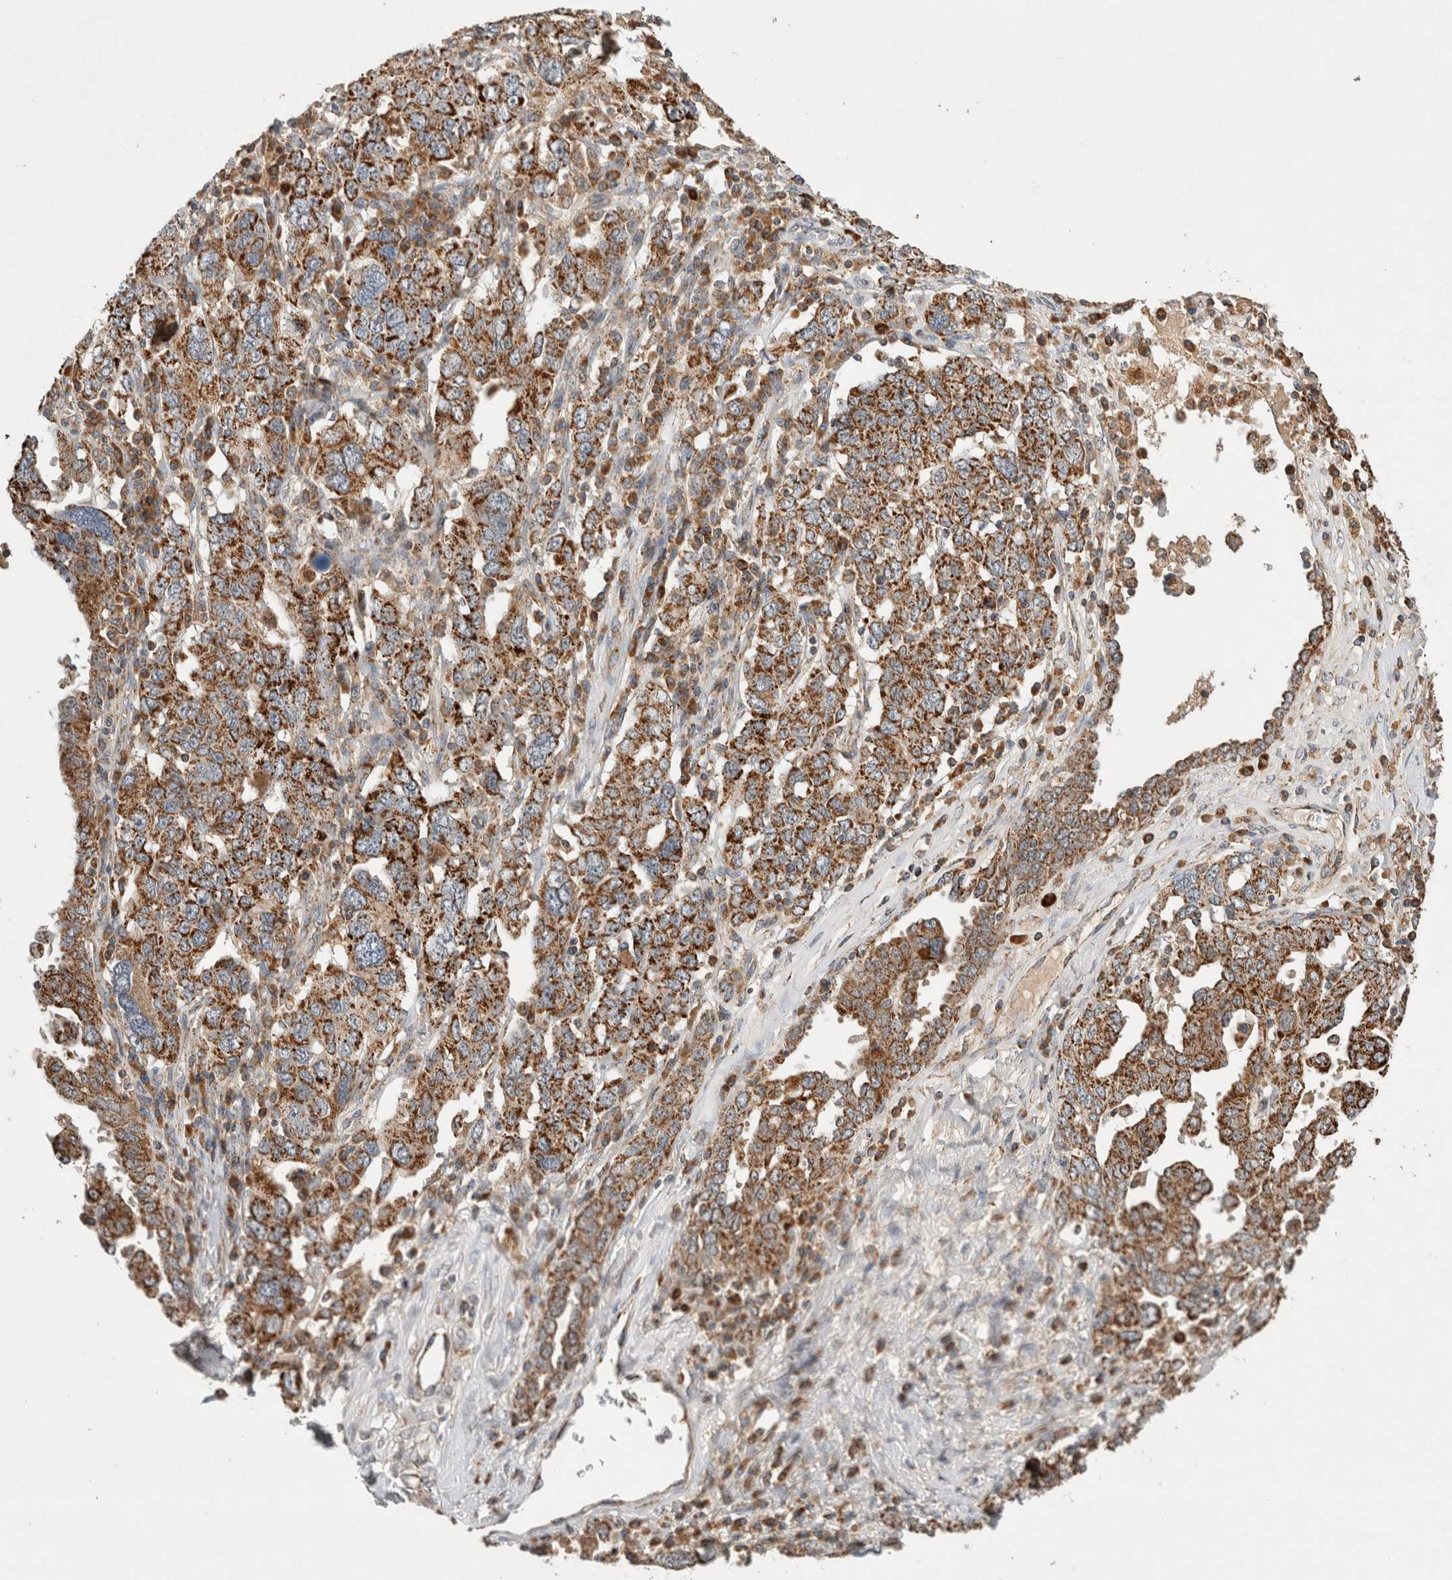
{"staining": {"intensity": "strong", "quantity": "25%-75%", "location": "cytoplasmic/membranous"}, "tissue": "ovarian cancer", "cell_type": "Tumor cells", "image_type": "cancer", "snomed": [{"axis": "morphology", "description": "Carcinoma, endometroid"}, {"axis": "topography", "description": "Ovary"}], "caption": "A high amount of strong cytoplasmic/membranous positivity is present in about 25%-75% of tumor cells in ovarian endometroid carcinoma tissue. (DAB (3,3'-diaminobenzidine) IHC with brightfield microscopy, high magnification).", "gene": "AMPD1", "patient": {"sex": "female", "age": 62}}